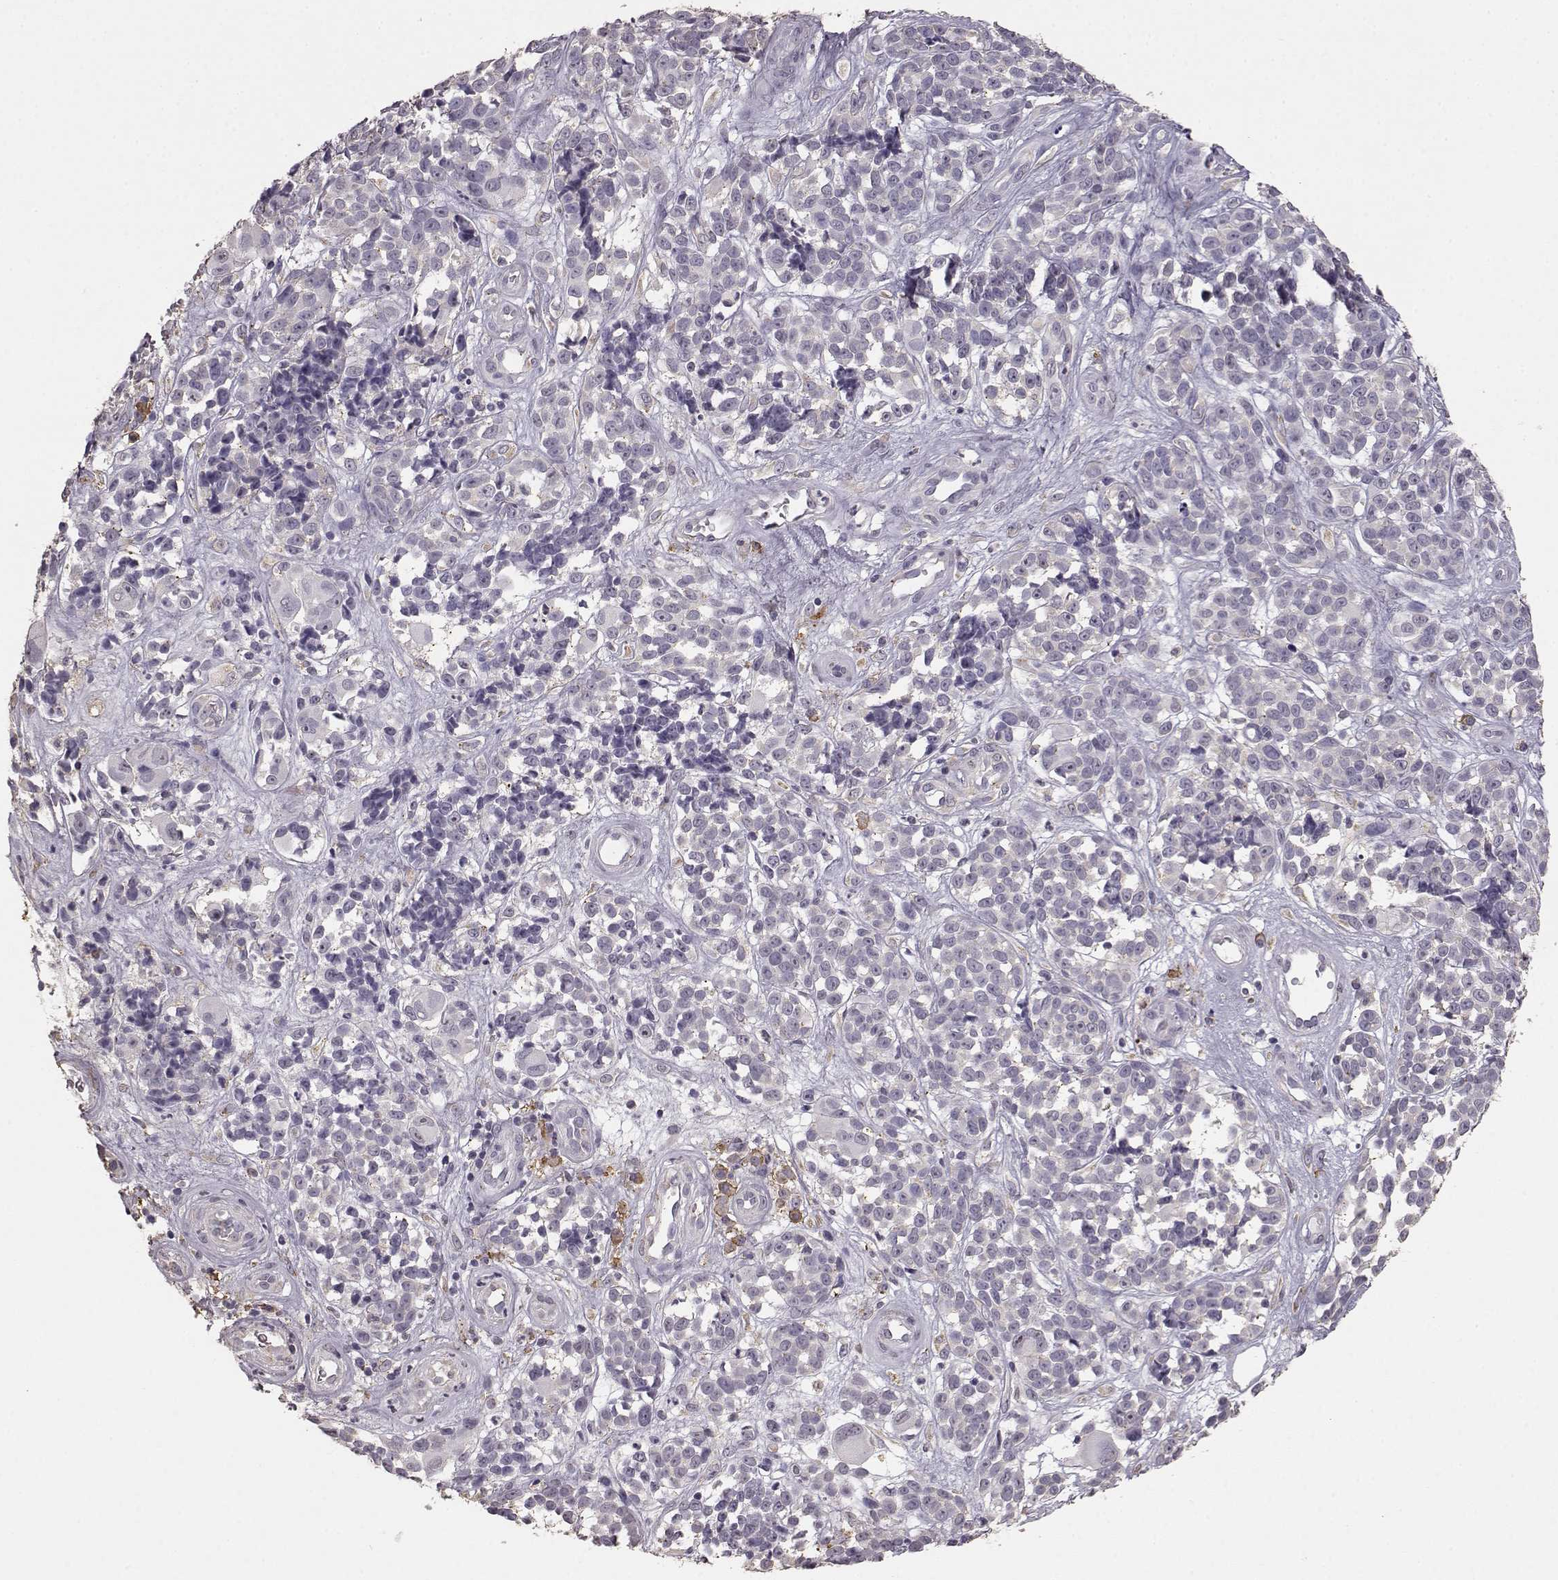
{"staining": {"intensity": "negative", "quantity": "none", "location": "none"}, "tissue": "melanoma", "cell_type": "Tumor cells", "image_type": "cancer", "snomed": [{"axis": "morphology", "description": "Malignant melanoma, NOS"}, {"axis": "topography", "description": "Skin"}], "caption": "This micrograph is of malignant melanoma stained with immunohistochemistry to label a protein in brown with the nuclei are counter-stained blue. There is no expression in tumor cells.", "gene": "GABRG3", "patient": {"sex": "female", "age": 88}}